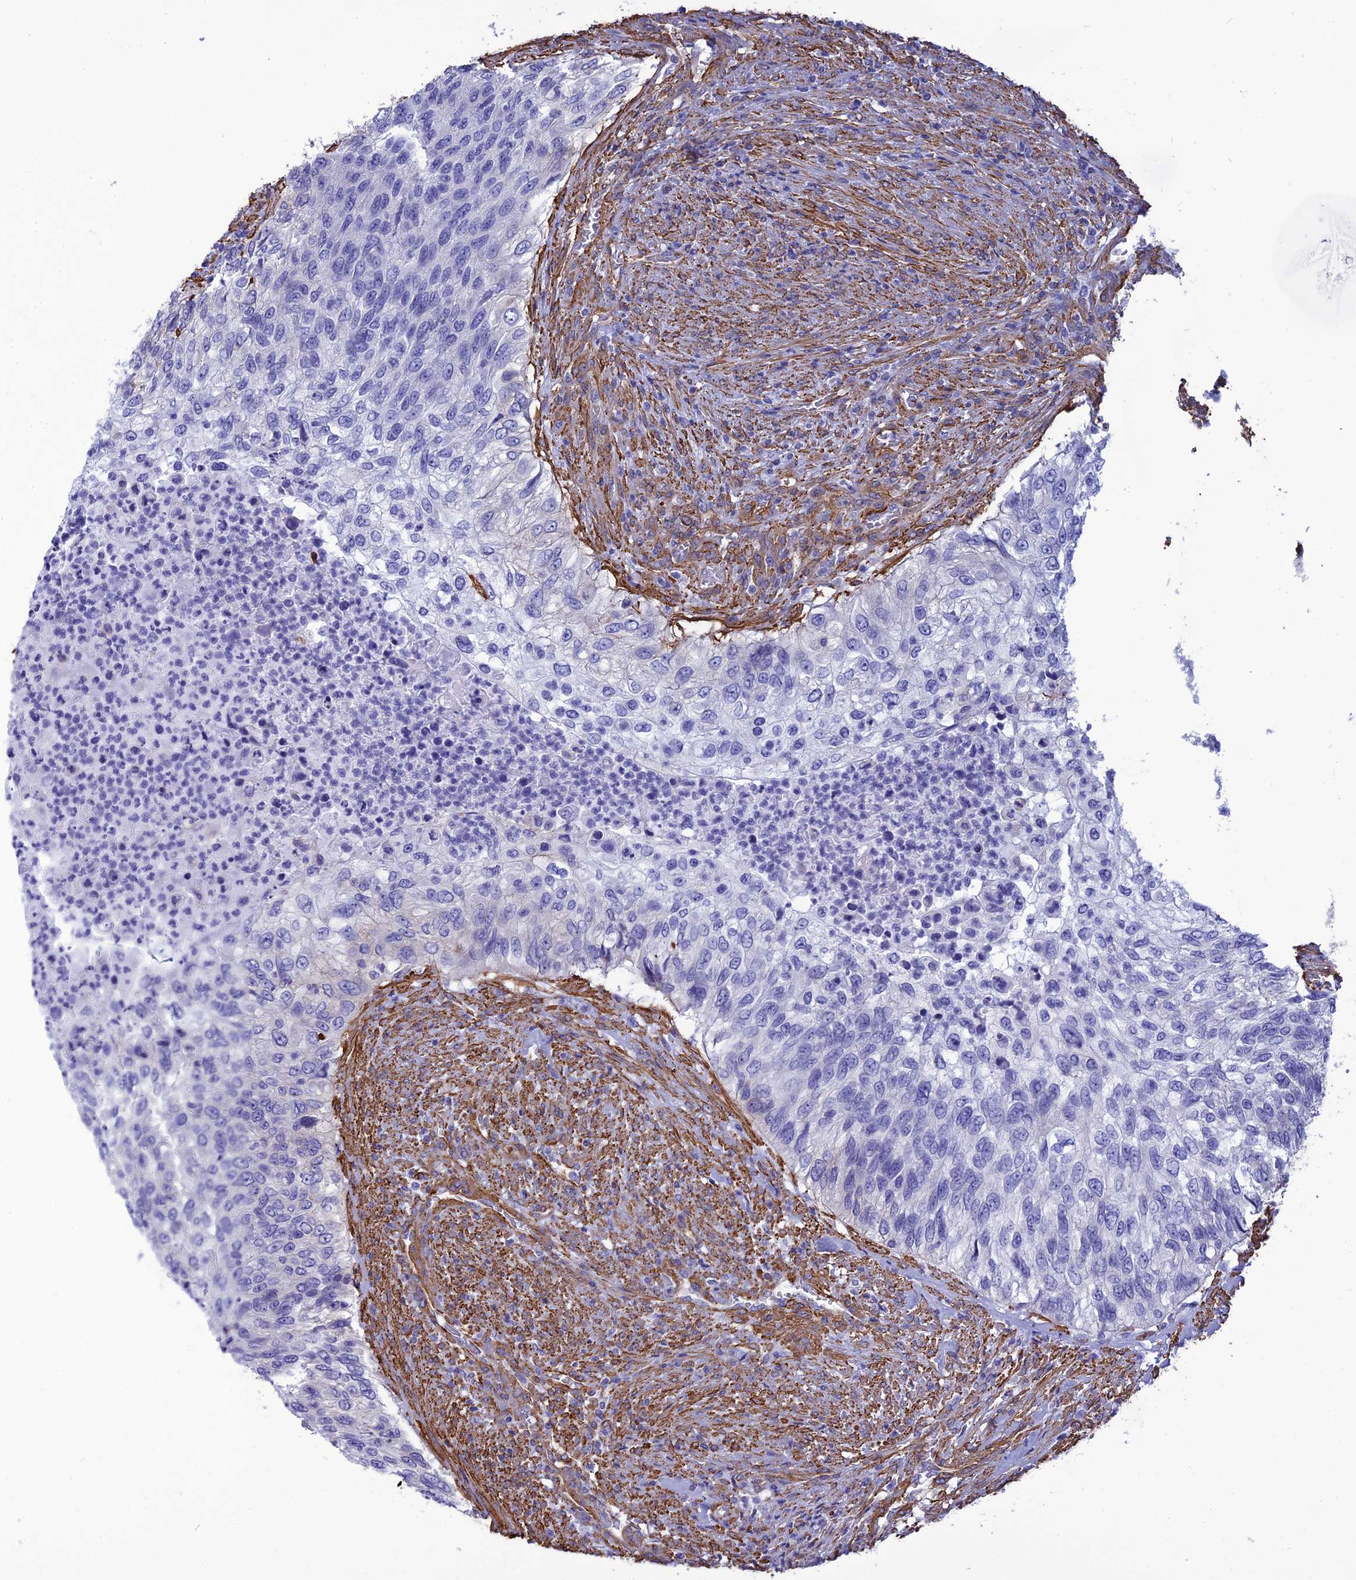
{"staining": {"intensity": "negative", "quantity": "none", "location": "none"}, "tissue": "urothelial cancer", "cell_type": "Tumor cells", "image_type": "cancer", "snomed": [{"axis": "morphology", "description": "Urothelial carcinoma, High grade"}, {"axis": "topography", "description": "Urinary bladder"}], "caption": "Immunohistochemistry of human urothelial cancer shows no staining in tumor cells.", "gene": "NKD1", "patient": {"sex": "female", "age": 60}}